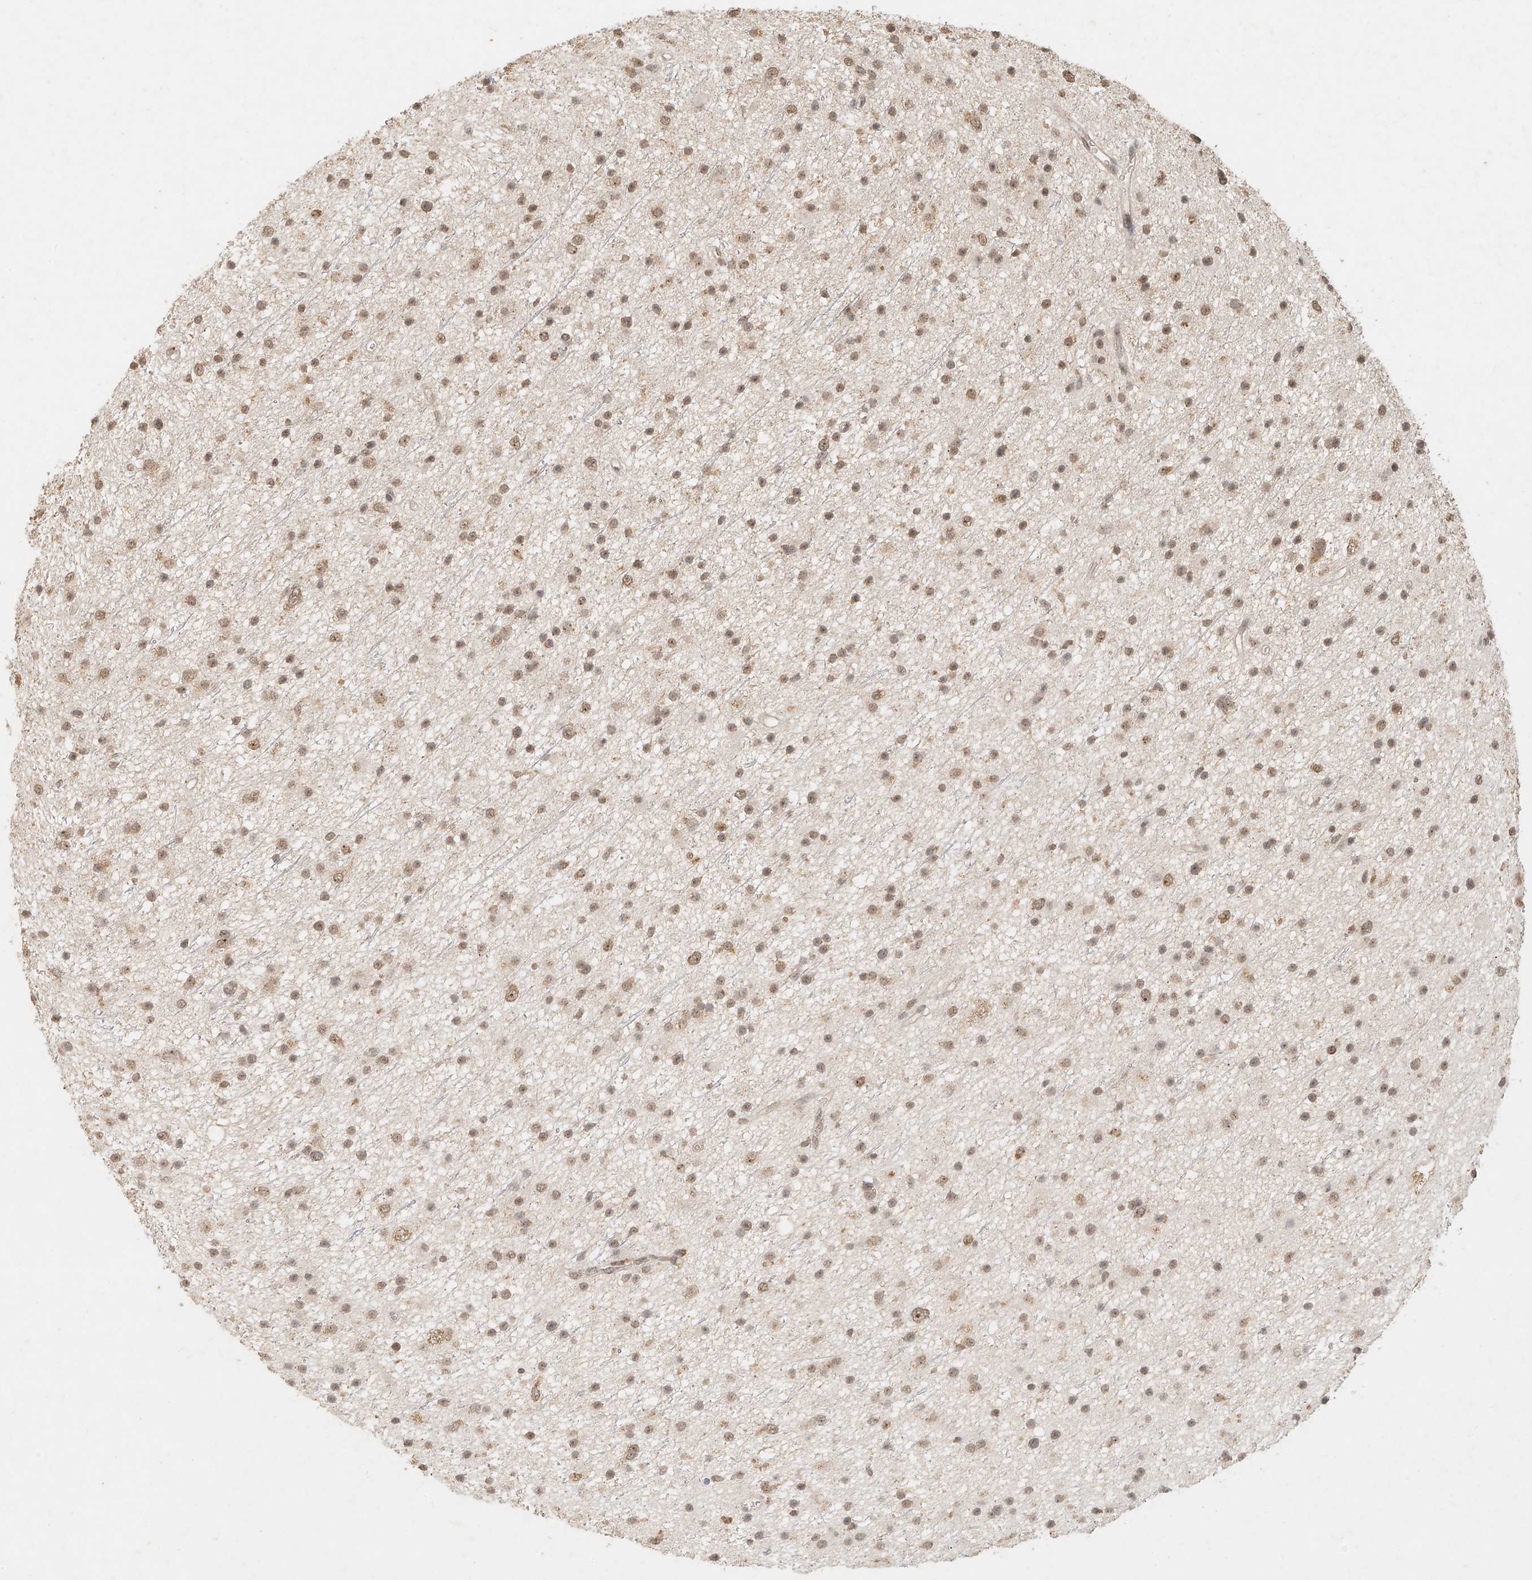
{"staining": {"intensity": "moderate", "quantity": ">75%", "location": "nuclear"}, "tissue": "glioma", "cell_type": "Tumor cells", "image_type": "cancer", "snomed": [{"axis": "morphology", "description": "Glioma, malignant, Low grade"}, {"axis": "topography", "description": "Cerebral cortex"}], "caption": "Protein analysis of malignant glioma (low-grade) tissue displays moderate nuclear positivity in about >75% of tumor cells. The staining was performed using DAB (3,3'-diaminobenzidine) to visualize the protein expression in brown, while the nuclei were stained in blue with hematoxylin (Magnification: 20x).", "gene": "CXorf58", "patient": {"sex": "female", "age": 39}}